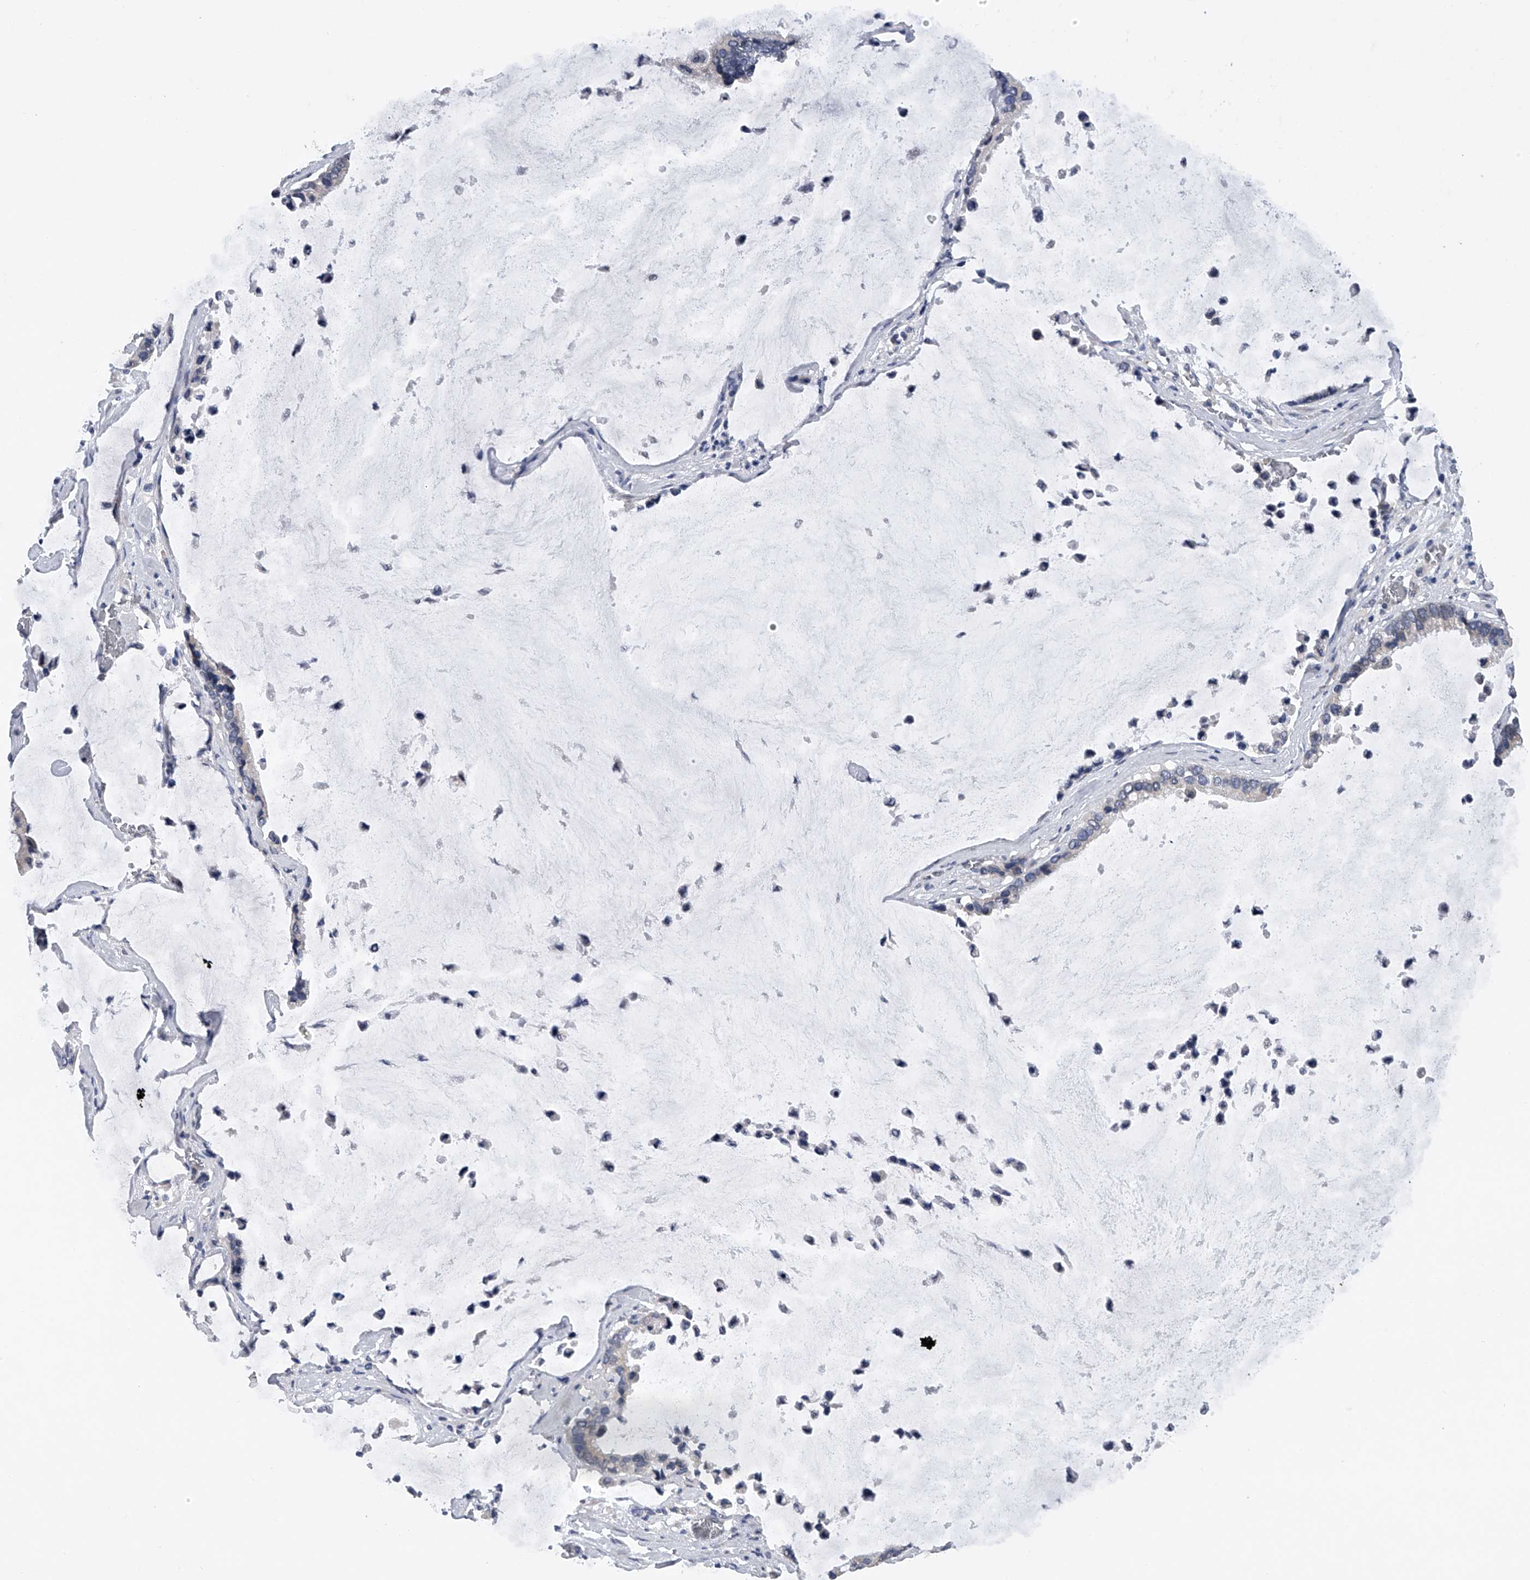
{"staining": {"intensity": "negative", "quantity": "none", "location": "none"}, "tissue": "pancreatic cancer", "cell_type": "Tumor cells", "image_type": "cancer", "snomed": [{"axis": "morphology", "description": "Adenocarcinoma, NOS"}, {"axis": "topography", "description": "Pancreas"}], "caption": "IHC micrograph of neoplastic tissue: pancreatic adenocarcinoma stained with DAB shows no significant protein positivity in tumor cells.", "gene": "RNF5", "patient": {"sex": "male", "age": 41}}